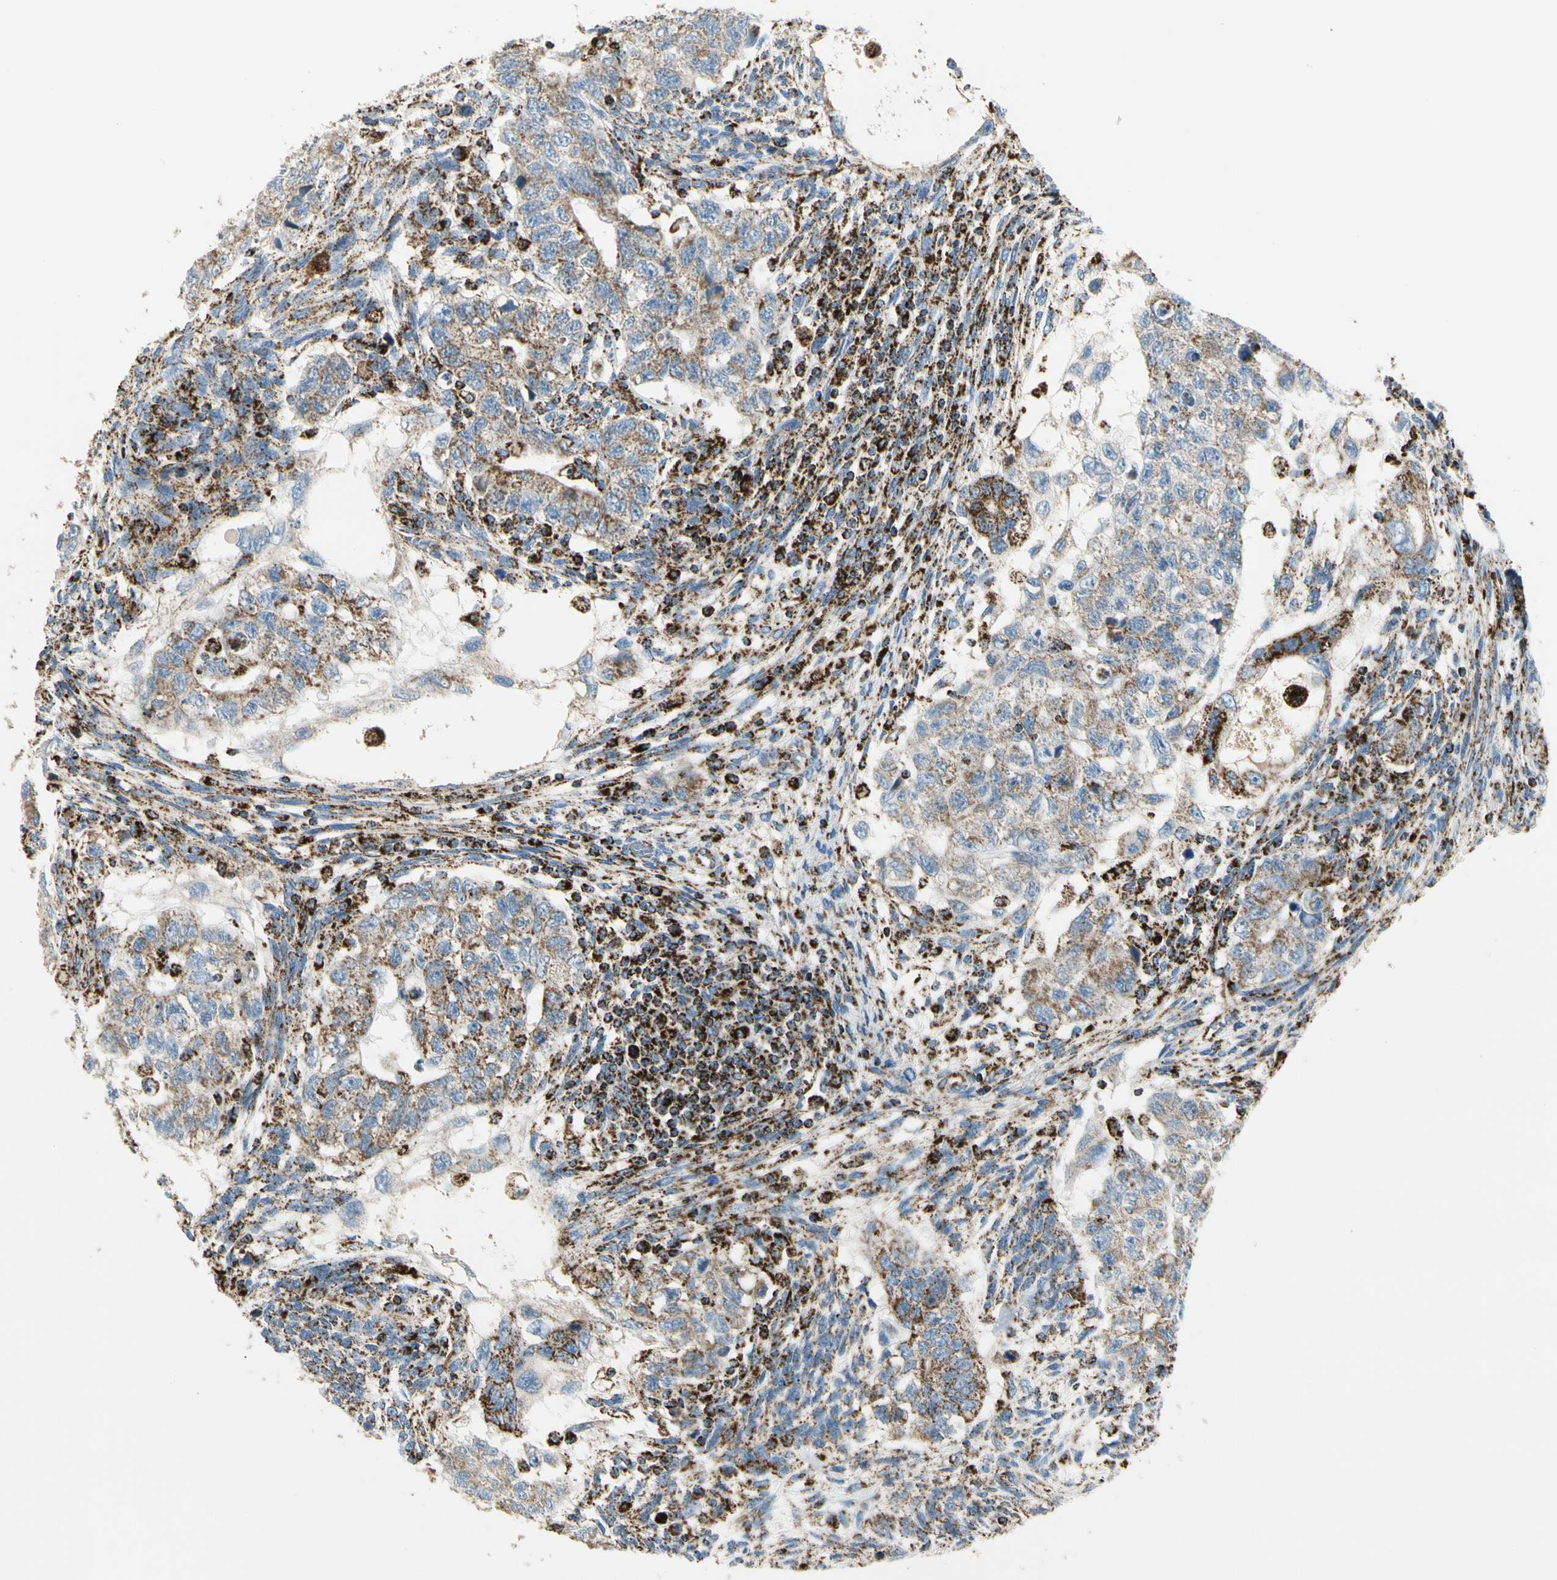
{"staining": {"intensity": "moderate", "quantity": "25%-75%", "location": "cytoplasmic/membranous"}, "tissue": "testis cancer", "cell_type": "Tumor cells", "image_type": "cancer", "snomed": [{"axis": "morphology", "description": "Normal tissue, NOS"}, {"axis": "morphology", "description": "Carcinoma, Embryonal, NOS"}, {"axis": "topography", "description": "Testis"}], "caption": "High-power microscopy captured an IHC image of testis embryonal carcinoma, revealing moderate cytoplasmic/membranous staining in approximately 25%-75% of tumor cells.", "gene": "ME2", "patient": {"sex": "male", "age": 36}}